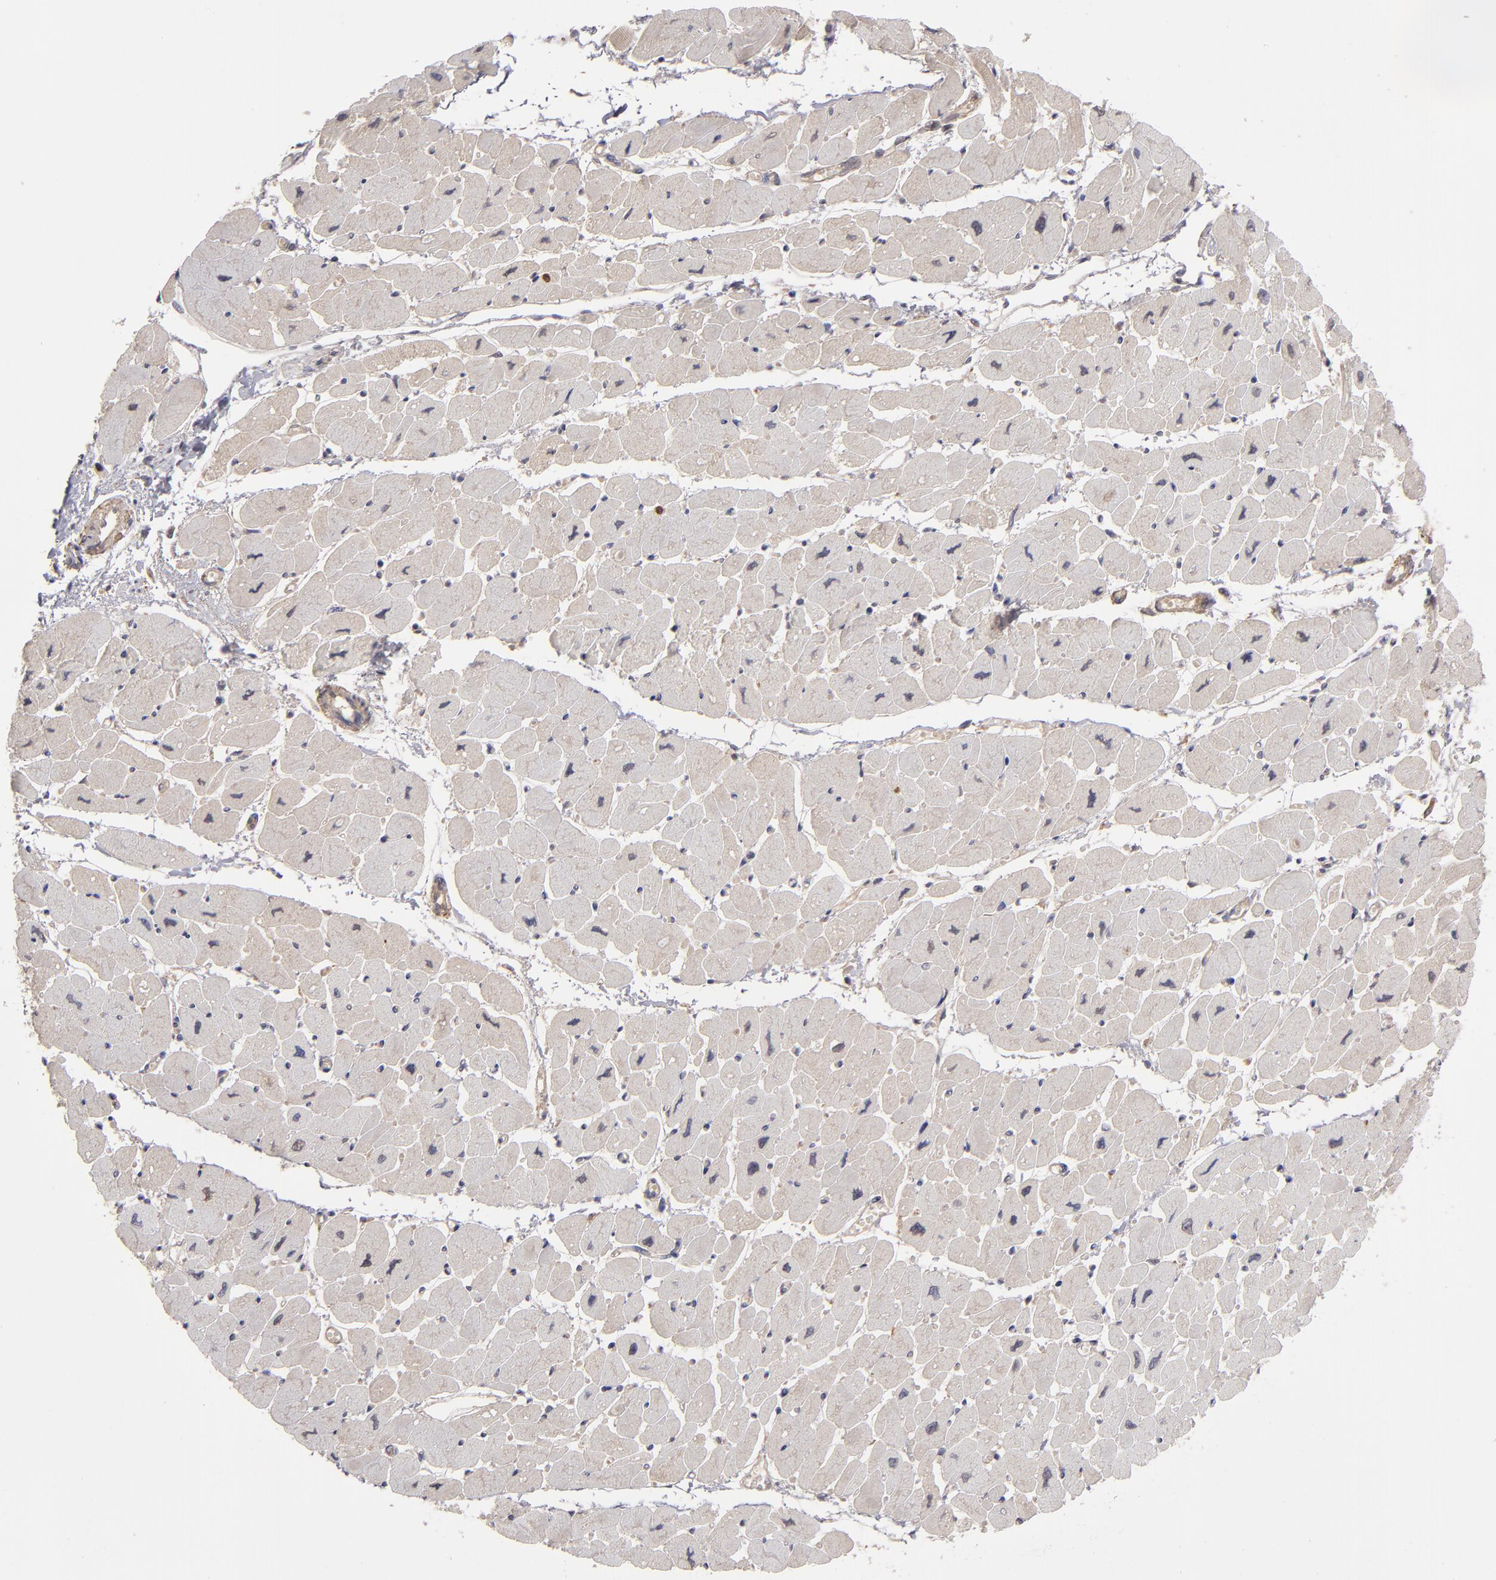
{"staining": {"intensity": "weak", "quantity": "25%-75%", "location": "cytoplasmic/membranous"}, "tissue": "heart muscle", "cell_type": "Cardiomyocytes", "image_type": "normal", "snomed": [{"axis": "morphology", "description": "Normal tissue, NOS"}, {"axis": "topography", "description": "Heart"}], "caption": "This photomicrograph exhibits immunohistochemistry staining of normal human heart muscle, with low weak cytoplasmic/membranous expression in approximately 25%-75% of cardiomyocytes.", "gene": "SERPINA7", "patient": {"sex": "female", "age": 54}}